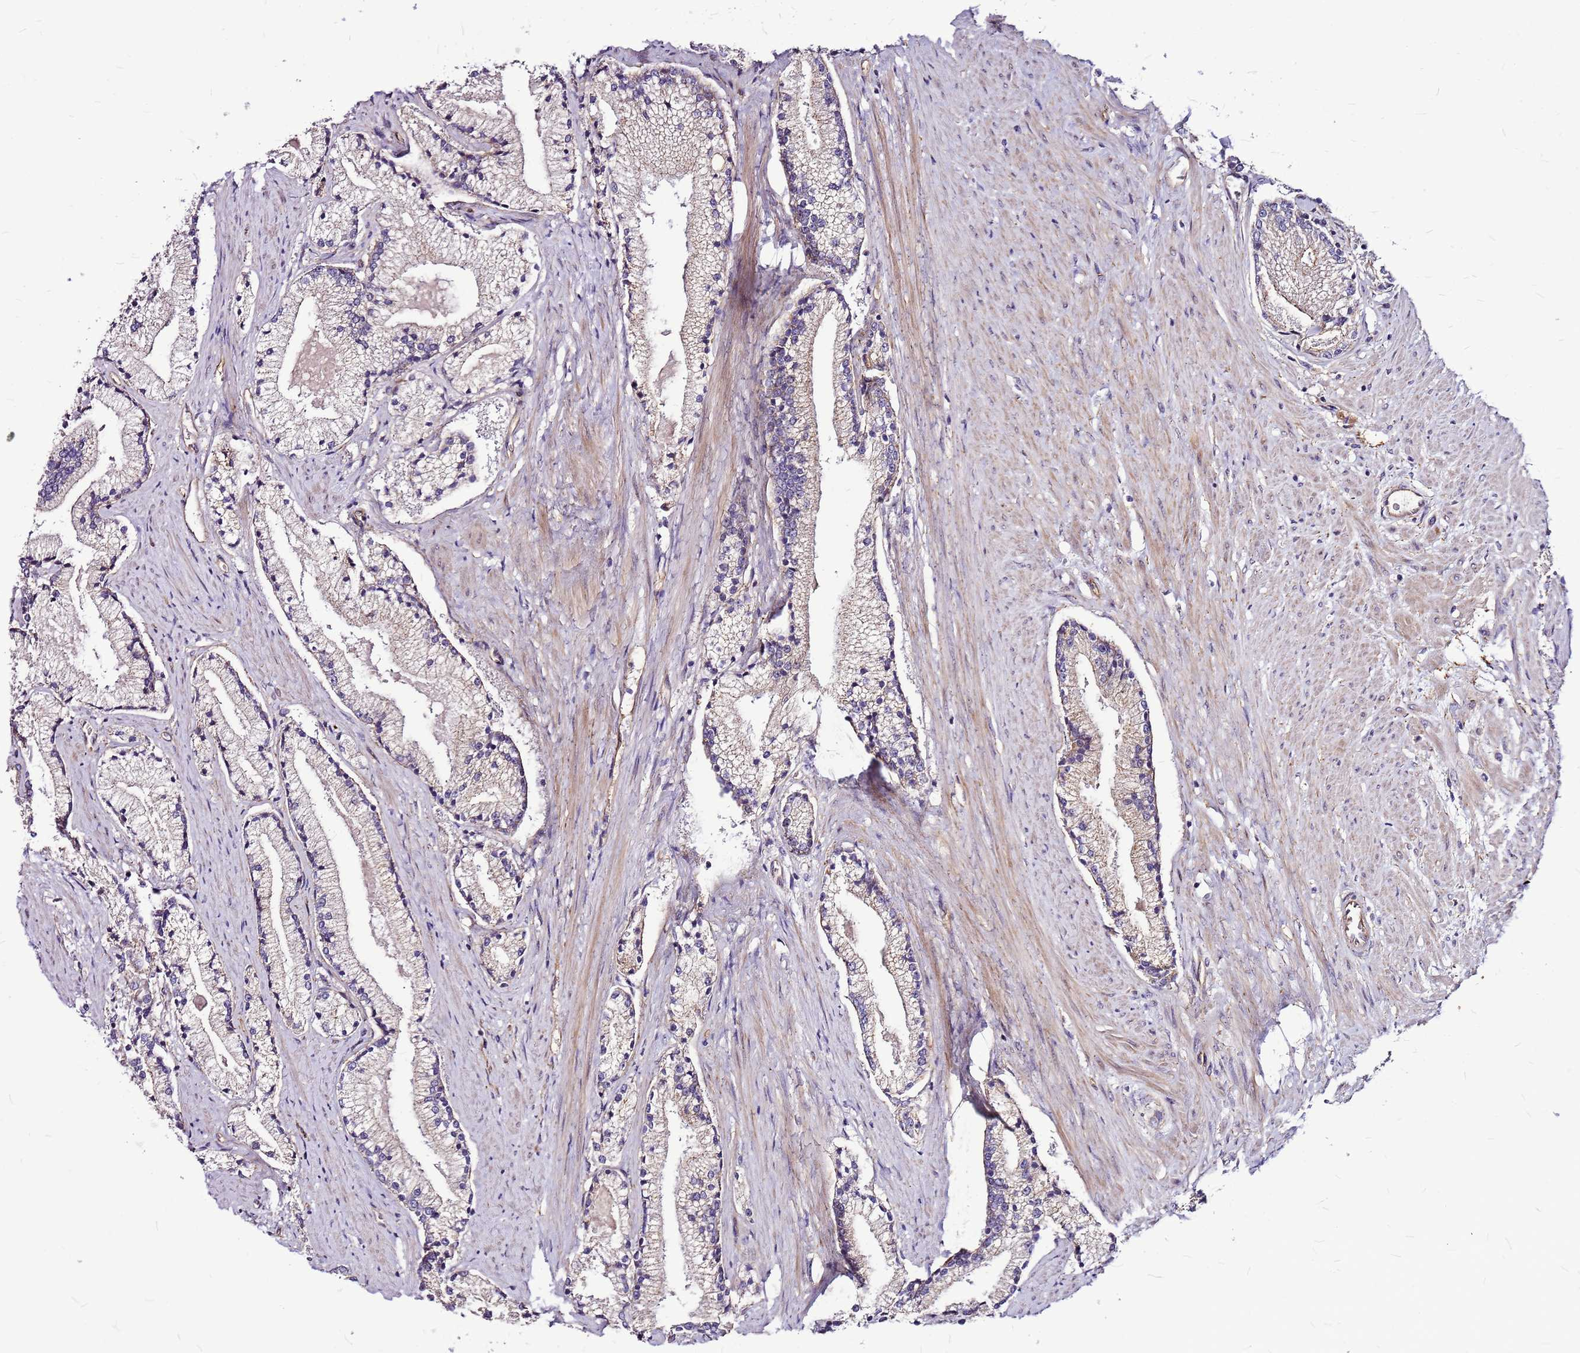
{"staining": {"intensity": "weak", "quantity": "<25%", "location": "cytoplasmic/membranous"}, "tissue": "prostate cancer", "cell_type": "Tumor cells", "image_type": "cancer", "snomed": [{"axis": "morphology", "description": "Adenocarcinoma, High grade"}, {"axis": "topography", "description": "Prostate"}], "caption": "DAB immunohistochemical staining of human adenocarcinoma (high-grade) (prostate) displays no significant staining in tumor cells. (DAB (3,3'-diaminobenzidine) IHC, high magnification).", "gene": "TOPAZ1", "patient": {"sex": "male", "age": 67}}